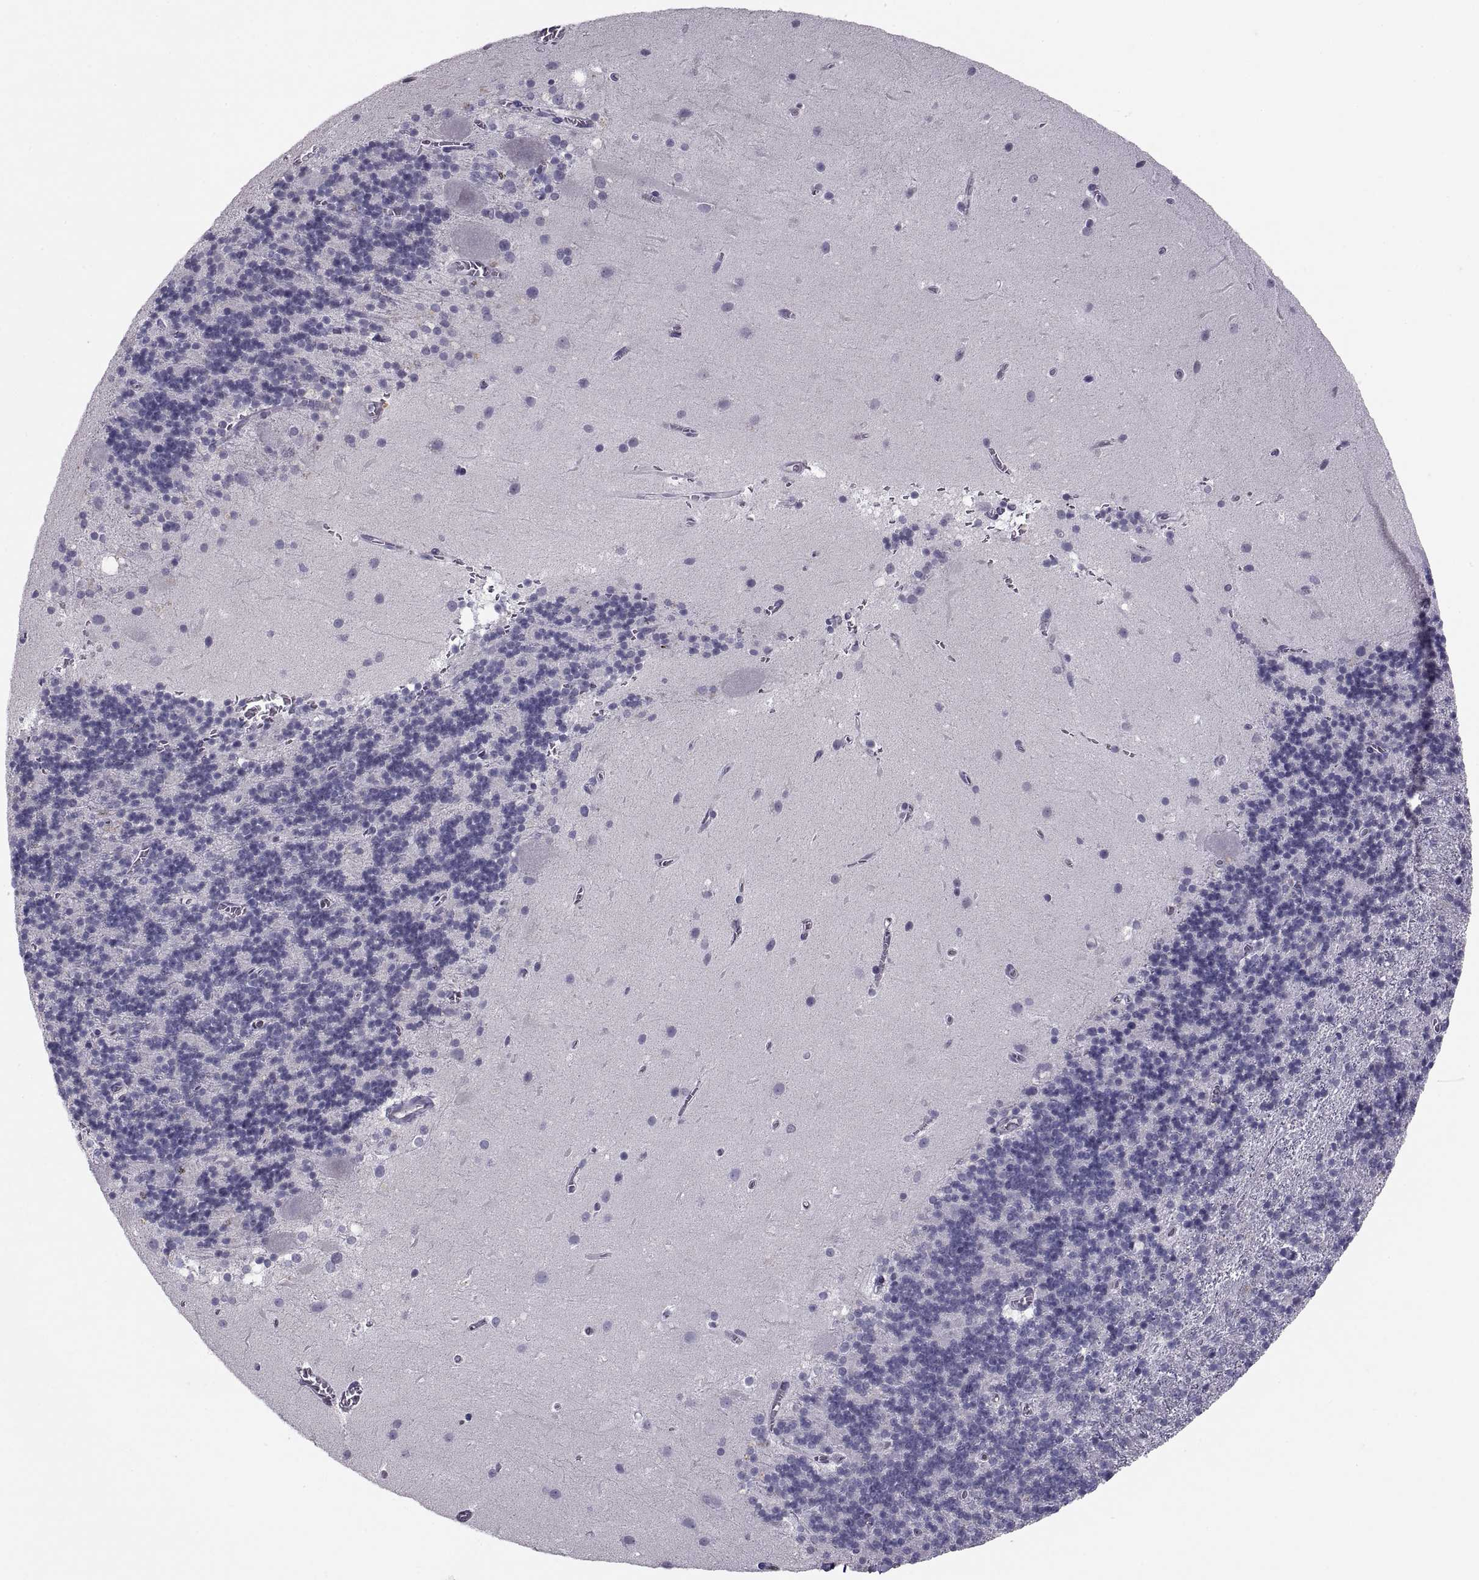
{"staining": {"intensity": "negative", "quantity": "none", "location": "none"}, "tissue": "cerebellum", "cell_type": "Cells in granular layer", "image_type": "normal", "snomed": [{"axis": "morphology", "description": "Normal tissue, NOS"}, {"axis": "topography", "description": "Cerebellum"}], "caption": "IHC micrograph of unremarkable cerebellum: cerebellum stained with DAB (3,3'-diaminobenzidine) demonstrates no significant protein positivity in cells in granular layer. (DAB (3,3'-diaminobenzidine) immunohistochemistry (IHC) with hematoxylin counter stain).", "gene": "PDZRN4", "patient": {"sex": "male", "age": 70}}